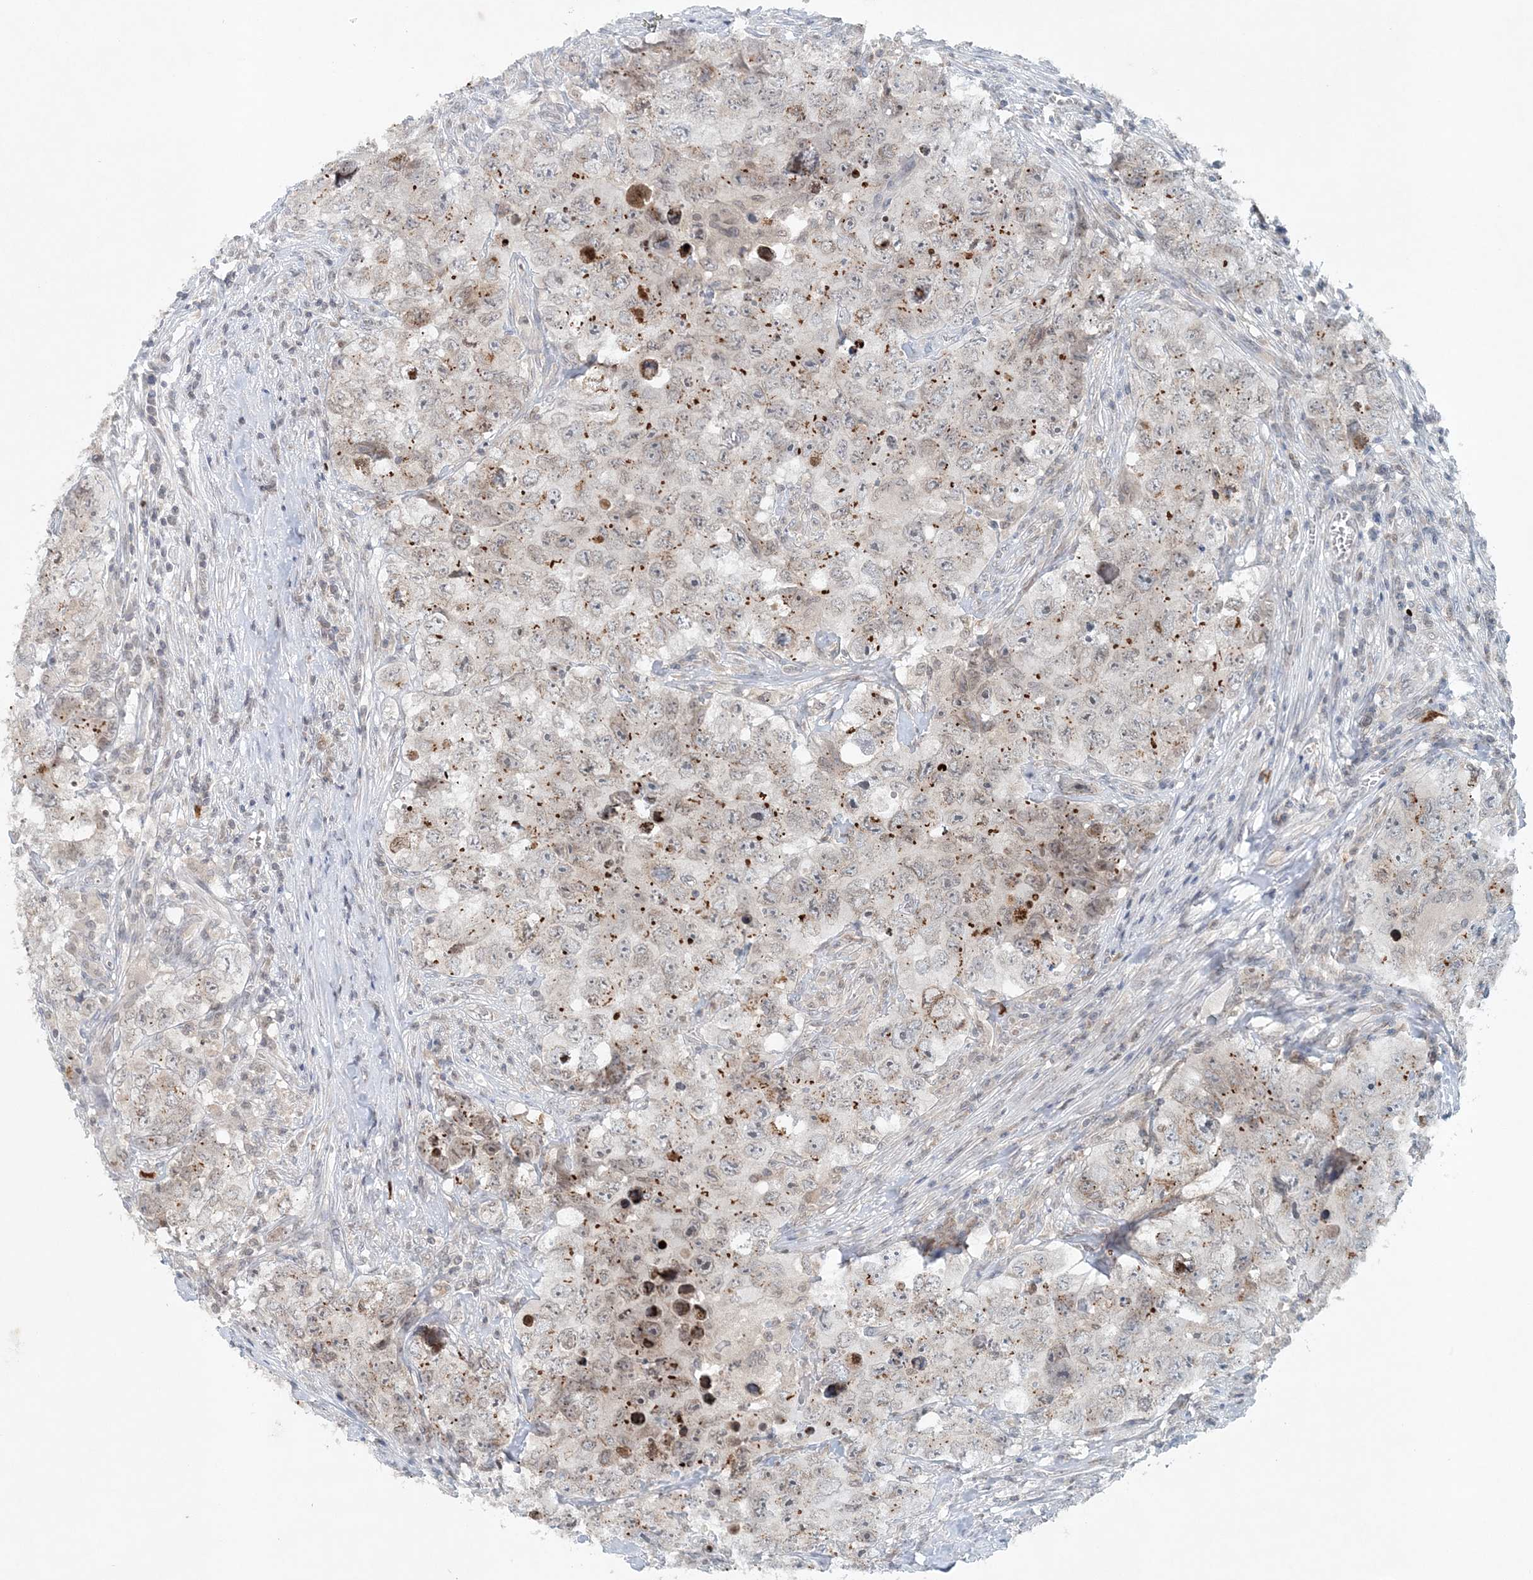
{"staining": {"intensity": "moderate", "quantity": "25%-75%", "location": "cytoplasmic/membranous"}, "tissue": "testis cancer", "cell_type": "Tumor cells", "image_type": "cancer", "snomed": [{"axis": "morphology", "description": "Seminoma, NOS"}, {"axis": "morphology", "description": "Carcinoma, Embryonal, NOS"}, {"axis": "topography", "description": "Testis"}], "caption": "IHC photomicrograph of testis cancer stained for a protein (brown), which exhibits medium levels of moderate cytoplasmic/membranous positivity in about 25%-75% of tumor cells.", "gene": "NUP54", "patient": {"sex": "male", "age": 43}}